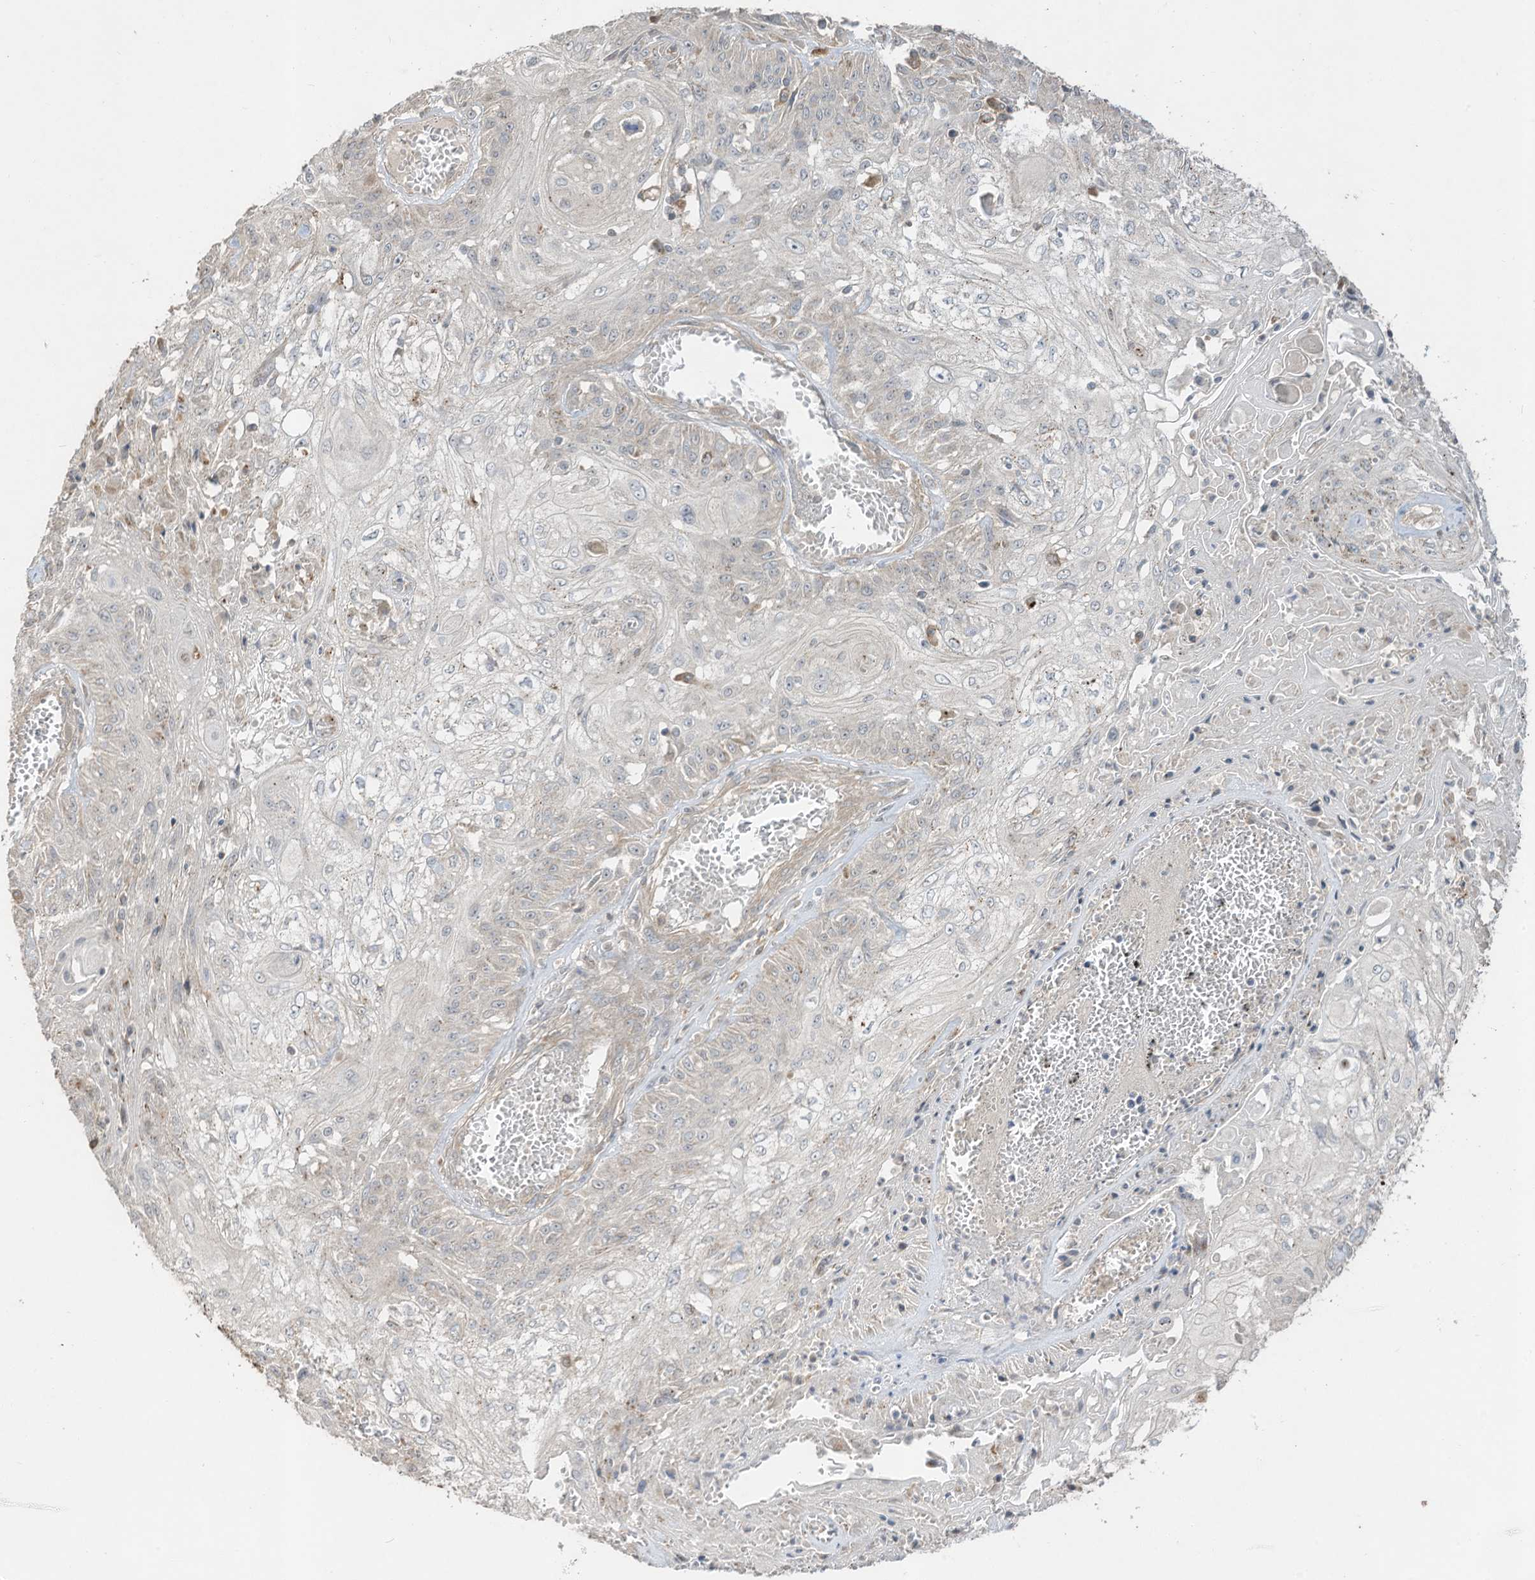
{"staining": {"intensity": "negative", "quantity": "none", "location": "none"}, "tissue": "skin cancer", "cell_type": "Tumor cells", "image_type": "cancer", "snomed": [{"axis": "morphology", "description": "Squamous cell carcinoma, NOS"}, {"axis": "morphology", "description": "Squamous cell carcinoma, metastatic, NOS"}, {"axis": "topography", "description": "Skin"}, {"axis": "topography", "description": "Lymph node"}], "caption": "Human skin cancer stained for a protein using immunohistochemistry reveals no expression in tumor cells.", "gene": "LDAH", "patient": {"sex": "male", "age": 75}}